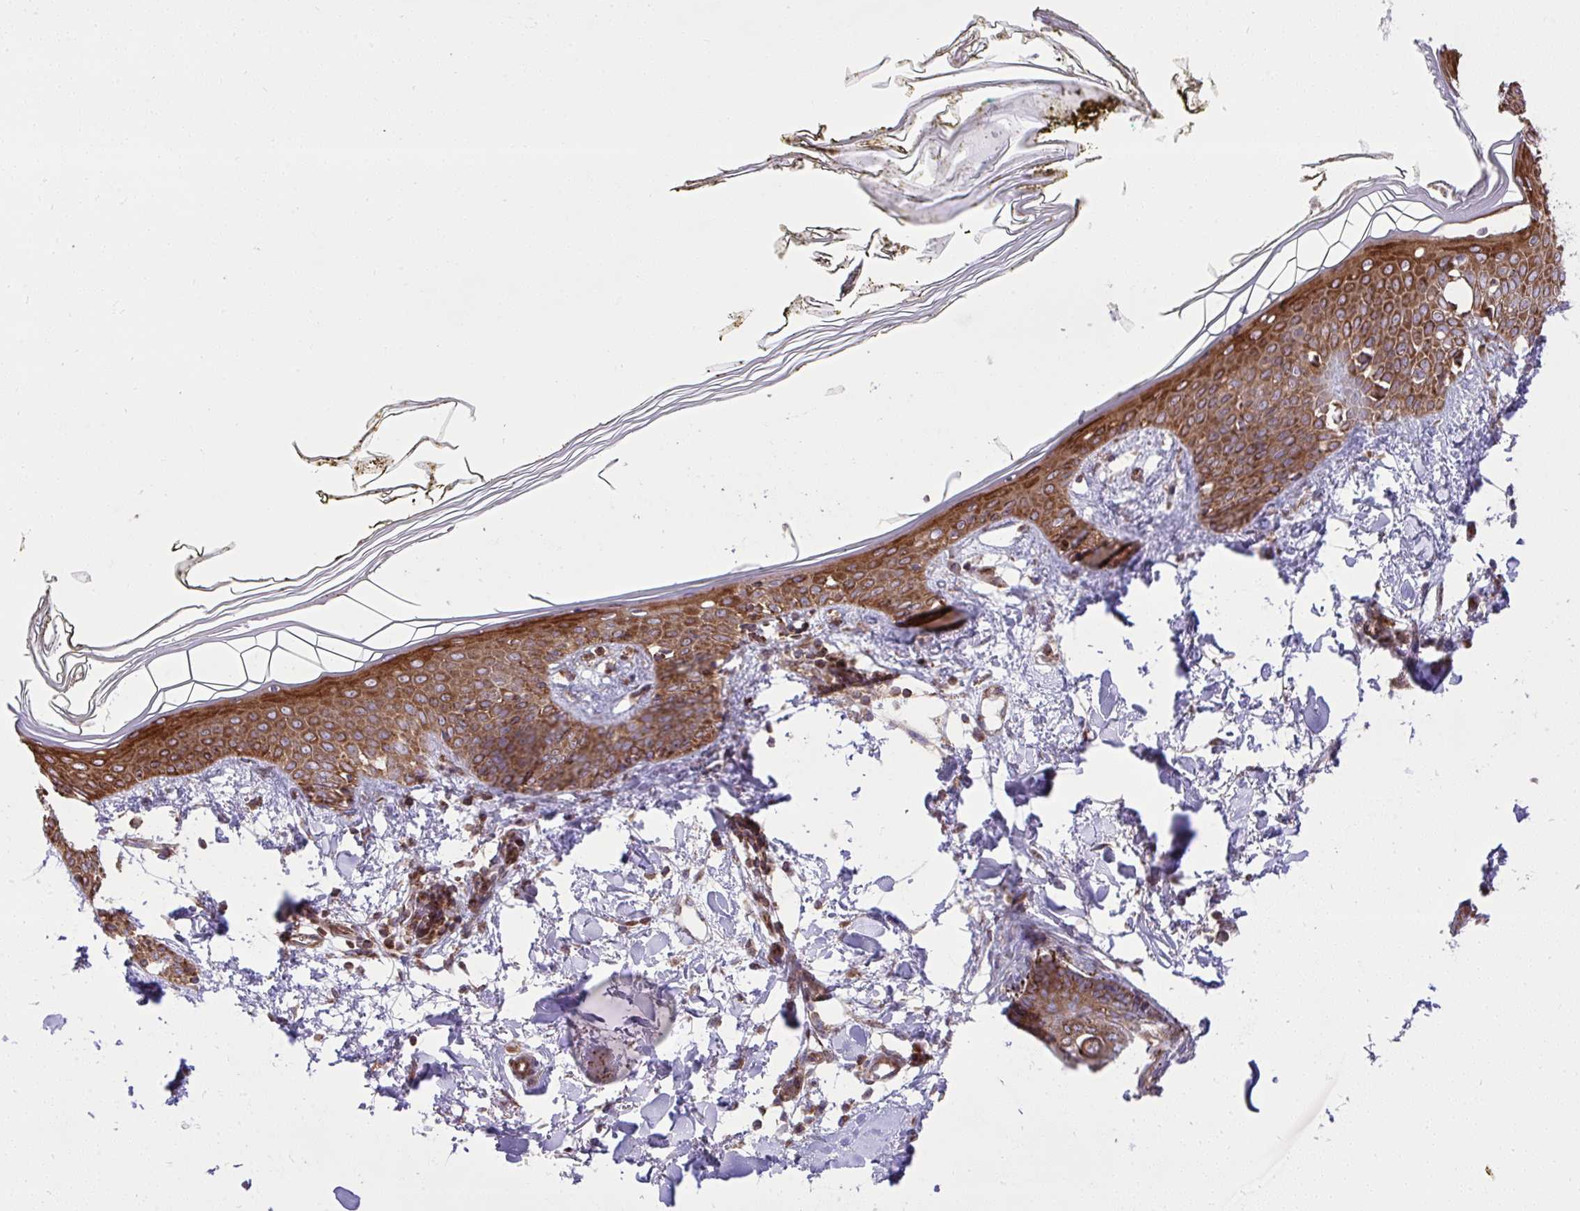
{"staining": {"intensity": "strong", "quantity": ">75%", "location": "nuclear"}, "tissue": "skin", "cell_type": "Fibroblasts", "image_type": "normal", "snomed": [{"axis": "morphology", "description": "Normal tissue, NOS"}, {"axis": "topography", "description": "Skin"}], "caption": "This is a photomicrograph of immunohistochemistry staining of unremarkable skin, which shows strong positivity in the nuclear of fibroblasts.", "gene": "NMNAT3", "patient": {"sex": "female", "age": 34}}